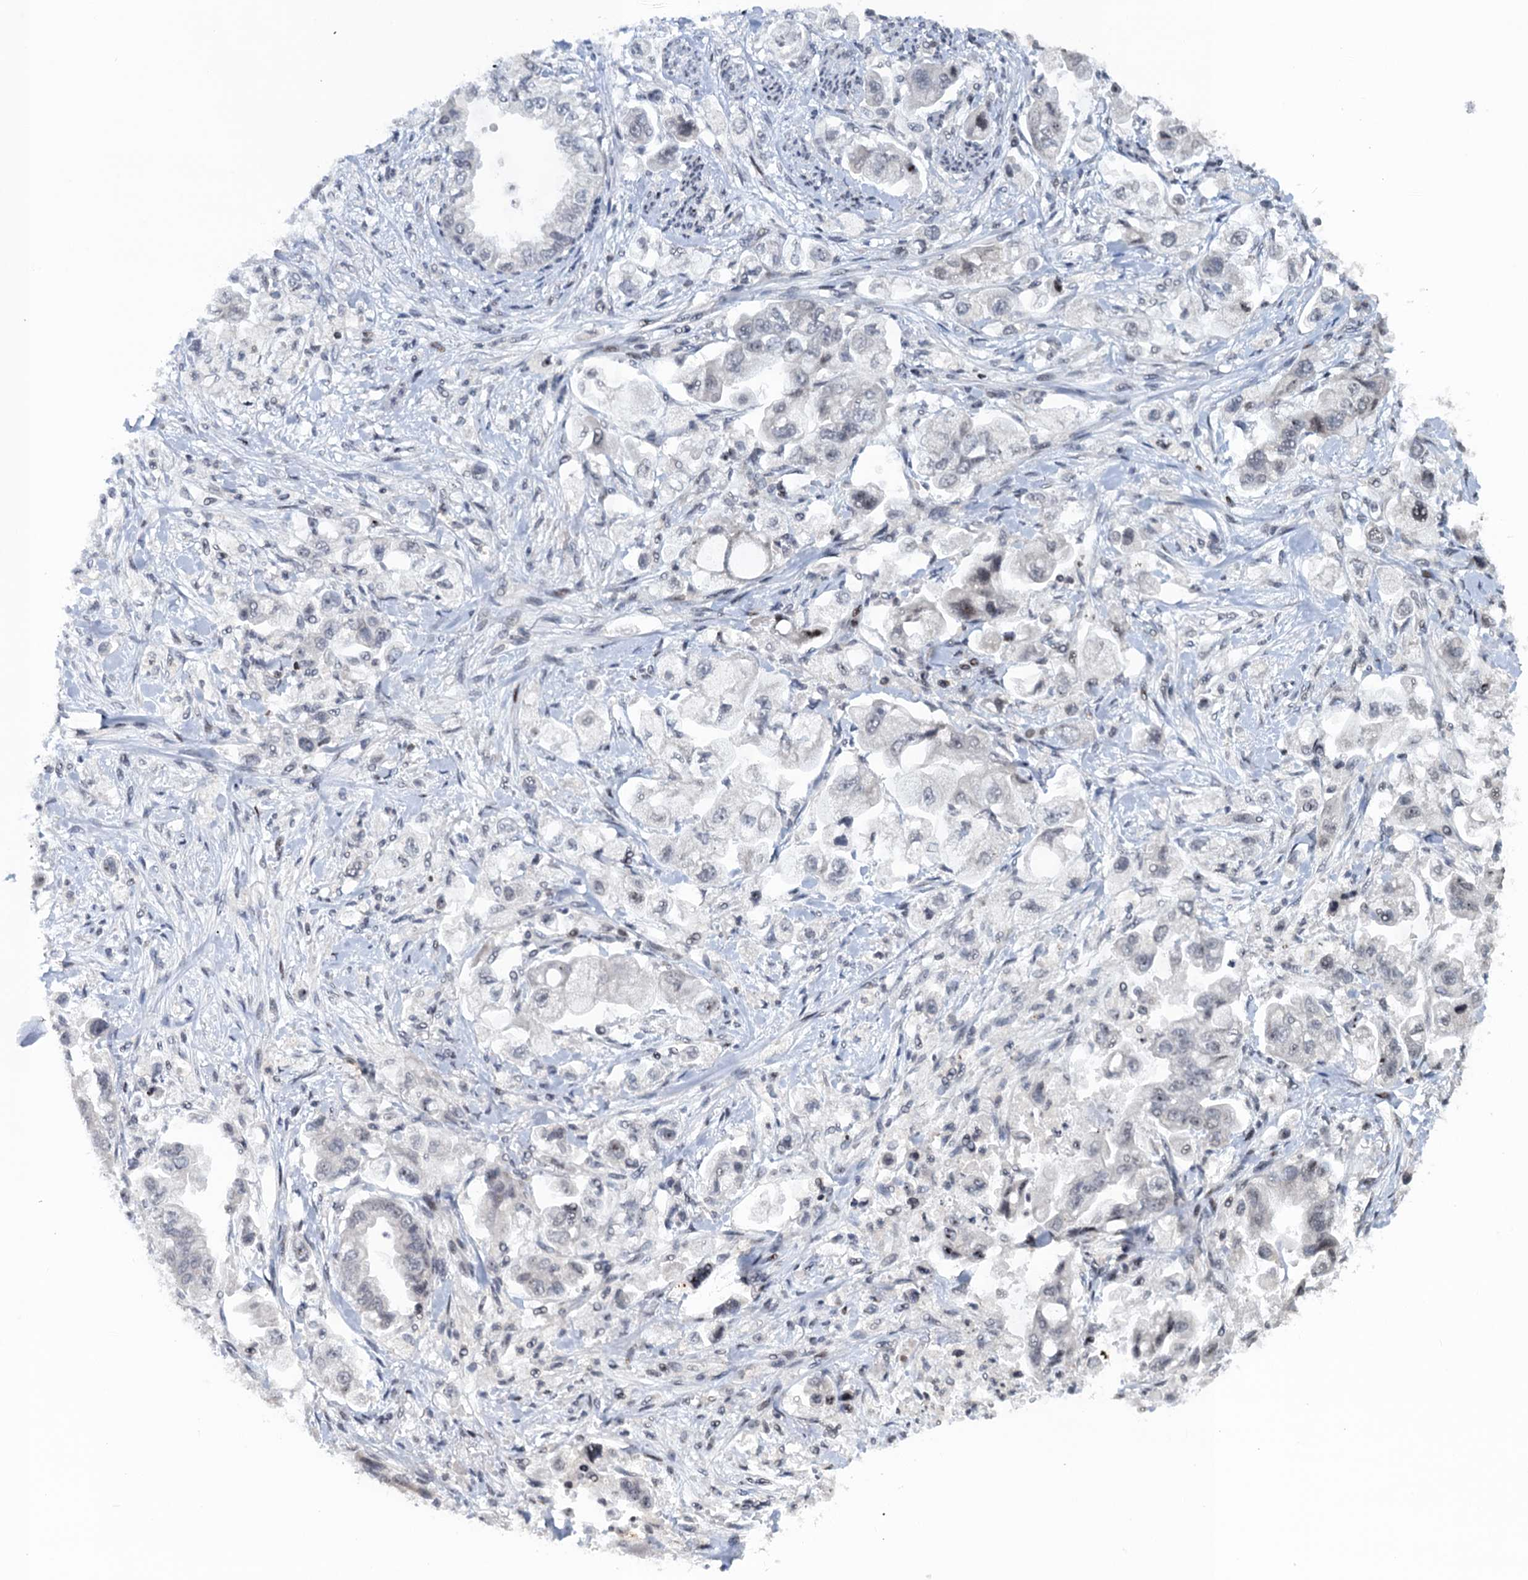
{"staining": {"intensity": "negative", "quantity": "none", "location": "none"}, "tissue": "stomach cancer", "cell_type": "Tumor cells", "image_type": "cancer", "snomed": [{"axis": "morphology", "description": "Adenocarcinoma, NOS"}, {"axis": "topography", "description": "Stomach"}], "caption": "An immunohistochemistry (IHC) image of stomach adenocarcinoma is shown. There is no staining in tumor cells of stomach adenocarcinoma.", "gene": "FYB1", "patient": {"sex": "male", "age": 62}}